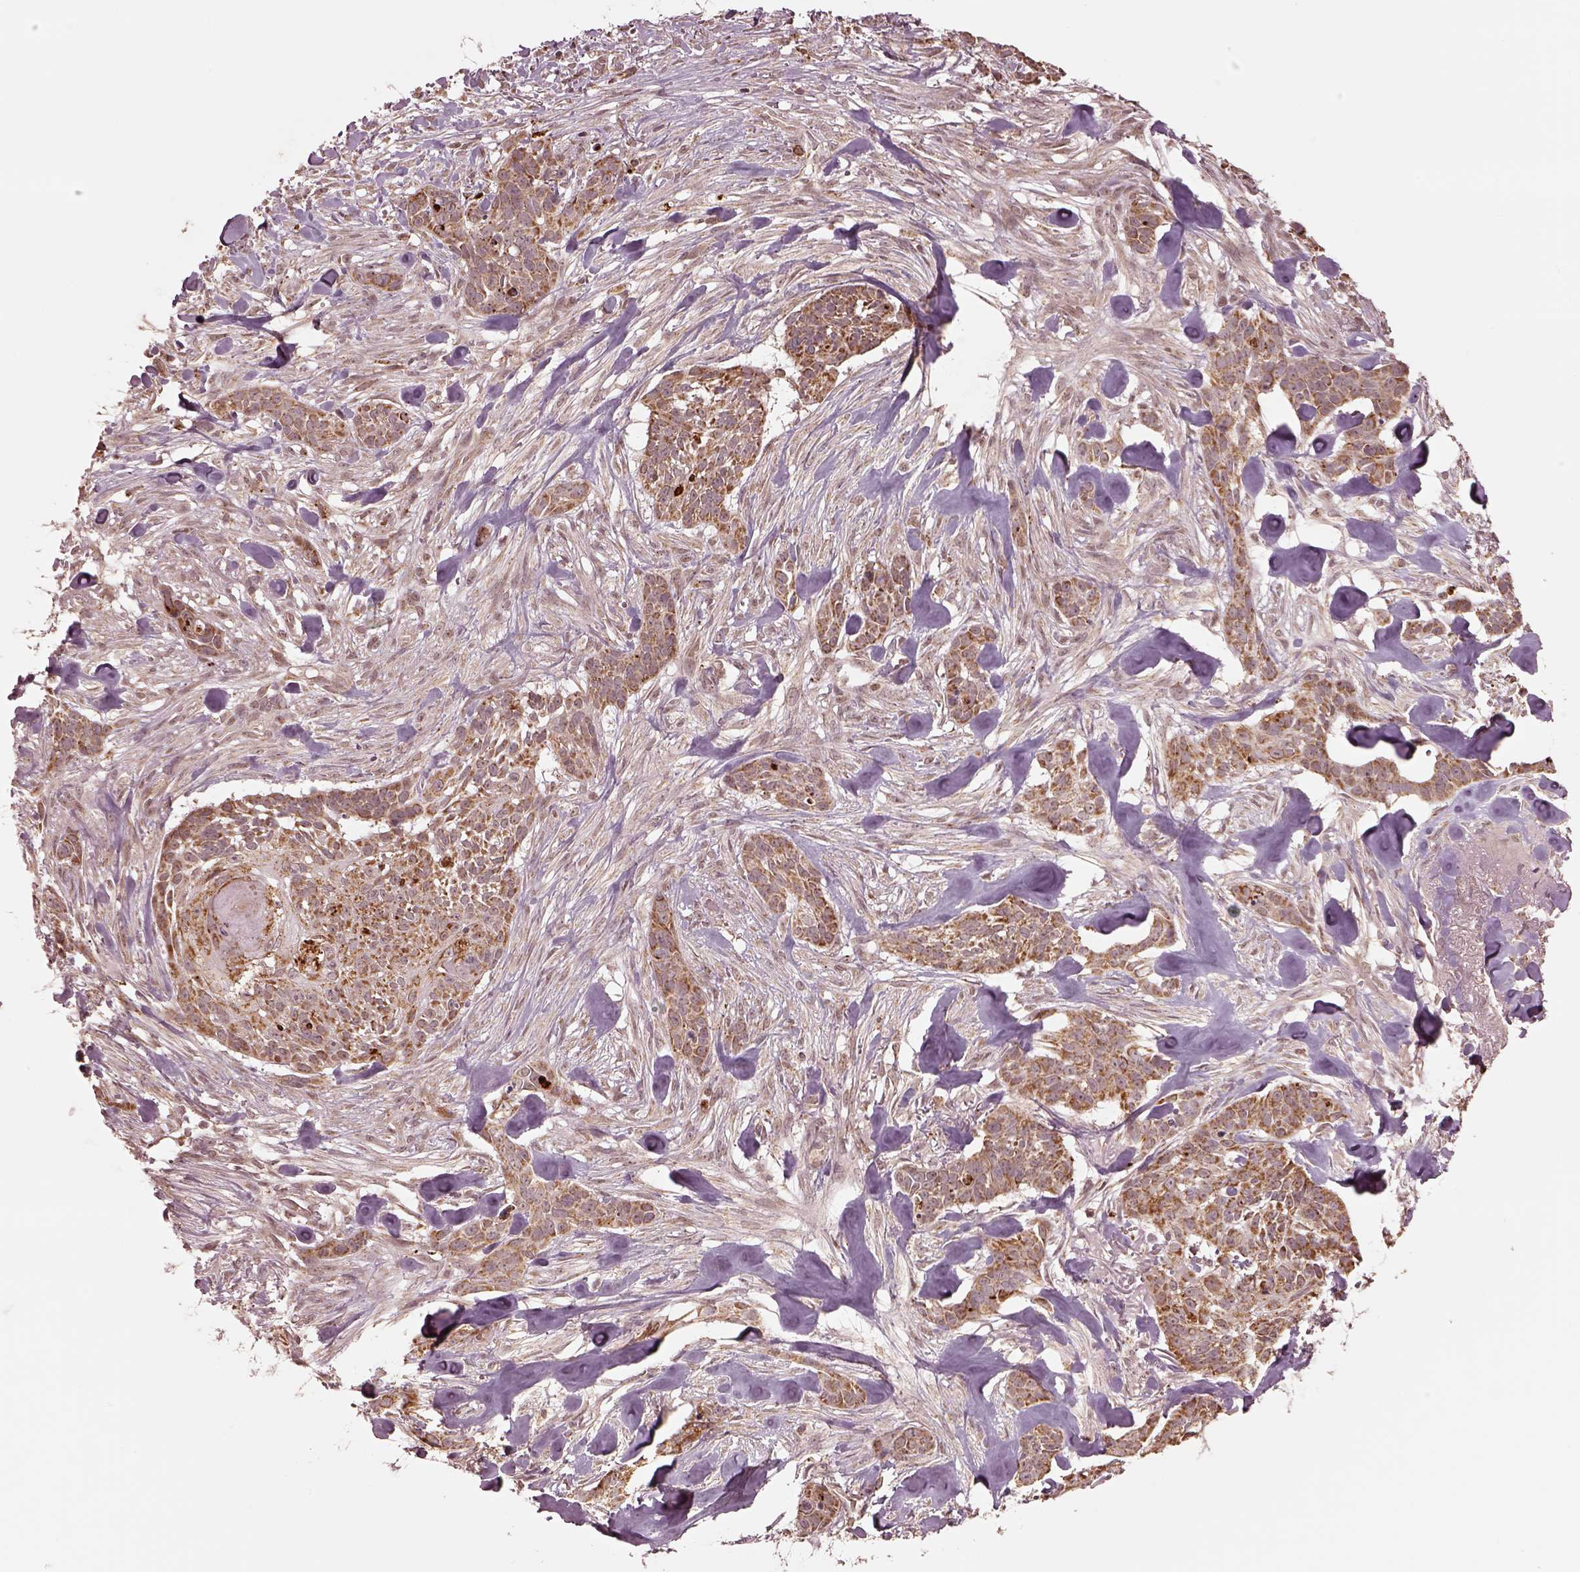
{"staining": {"intensity": "moderate", "quantity": ">75%", "location": "cytoplasmic/membranous"}, "tissue": "skin cancer", "cell_type": "Tumor cells", "image_type": "cancer", "snomed": [{"axis": "morphology", "description": "Basal cell carcinoma"}, {"axis": "topography", "description": "Skin"}], "caption": "This histopathology image demonstrates immunohistochemistry staining of human basal cell carcinoma (skin), with medium moderate cytoplasmic/membranous staining in about >75% of tumor cells.", "gene": "SEL1L3", "patient": {"sex": "male", "age": 87}}